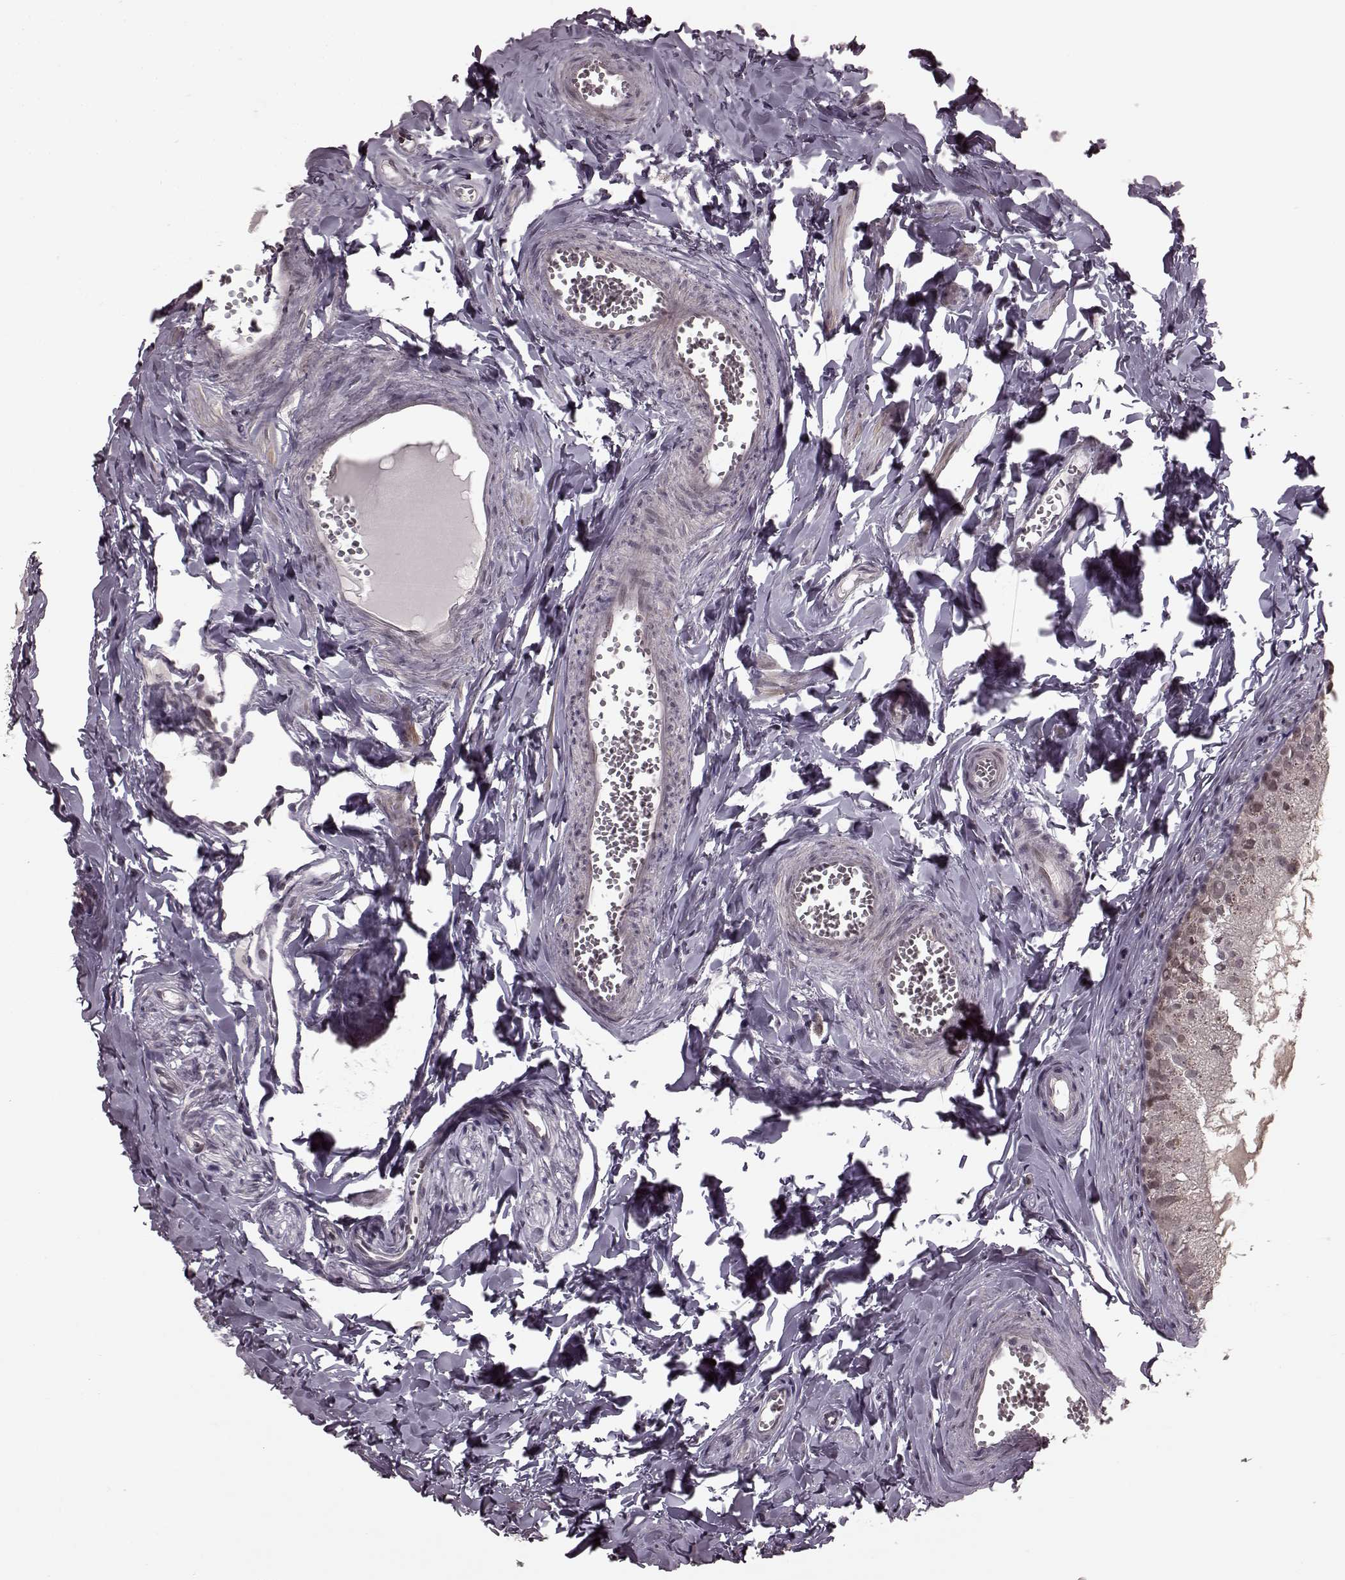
{"staining": {"intensity": "strong", "quantity": ">75%", "location": "cytoplasmic/membranous"}, "tissue": "epididymis", "cell_type": "Glandular cells", "image_type": "normal", "snomed": [{"axis": "morphology", "description": "Normal tissue, NOS"}, {"axis": "topography", "description": "Epididymis"}], "caption": "Strong cytoplasmic/membranous staining is present in approximately >75% of glandular cells in normal epididymis.", "gene": "PLCB4", "patient": {"sex": "male", "age": 45}}